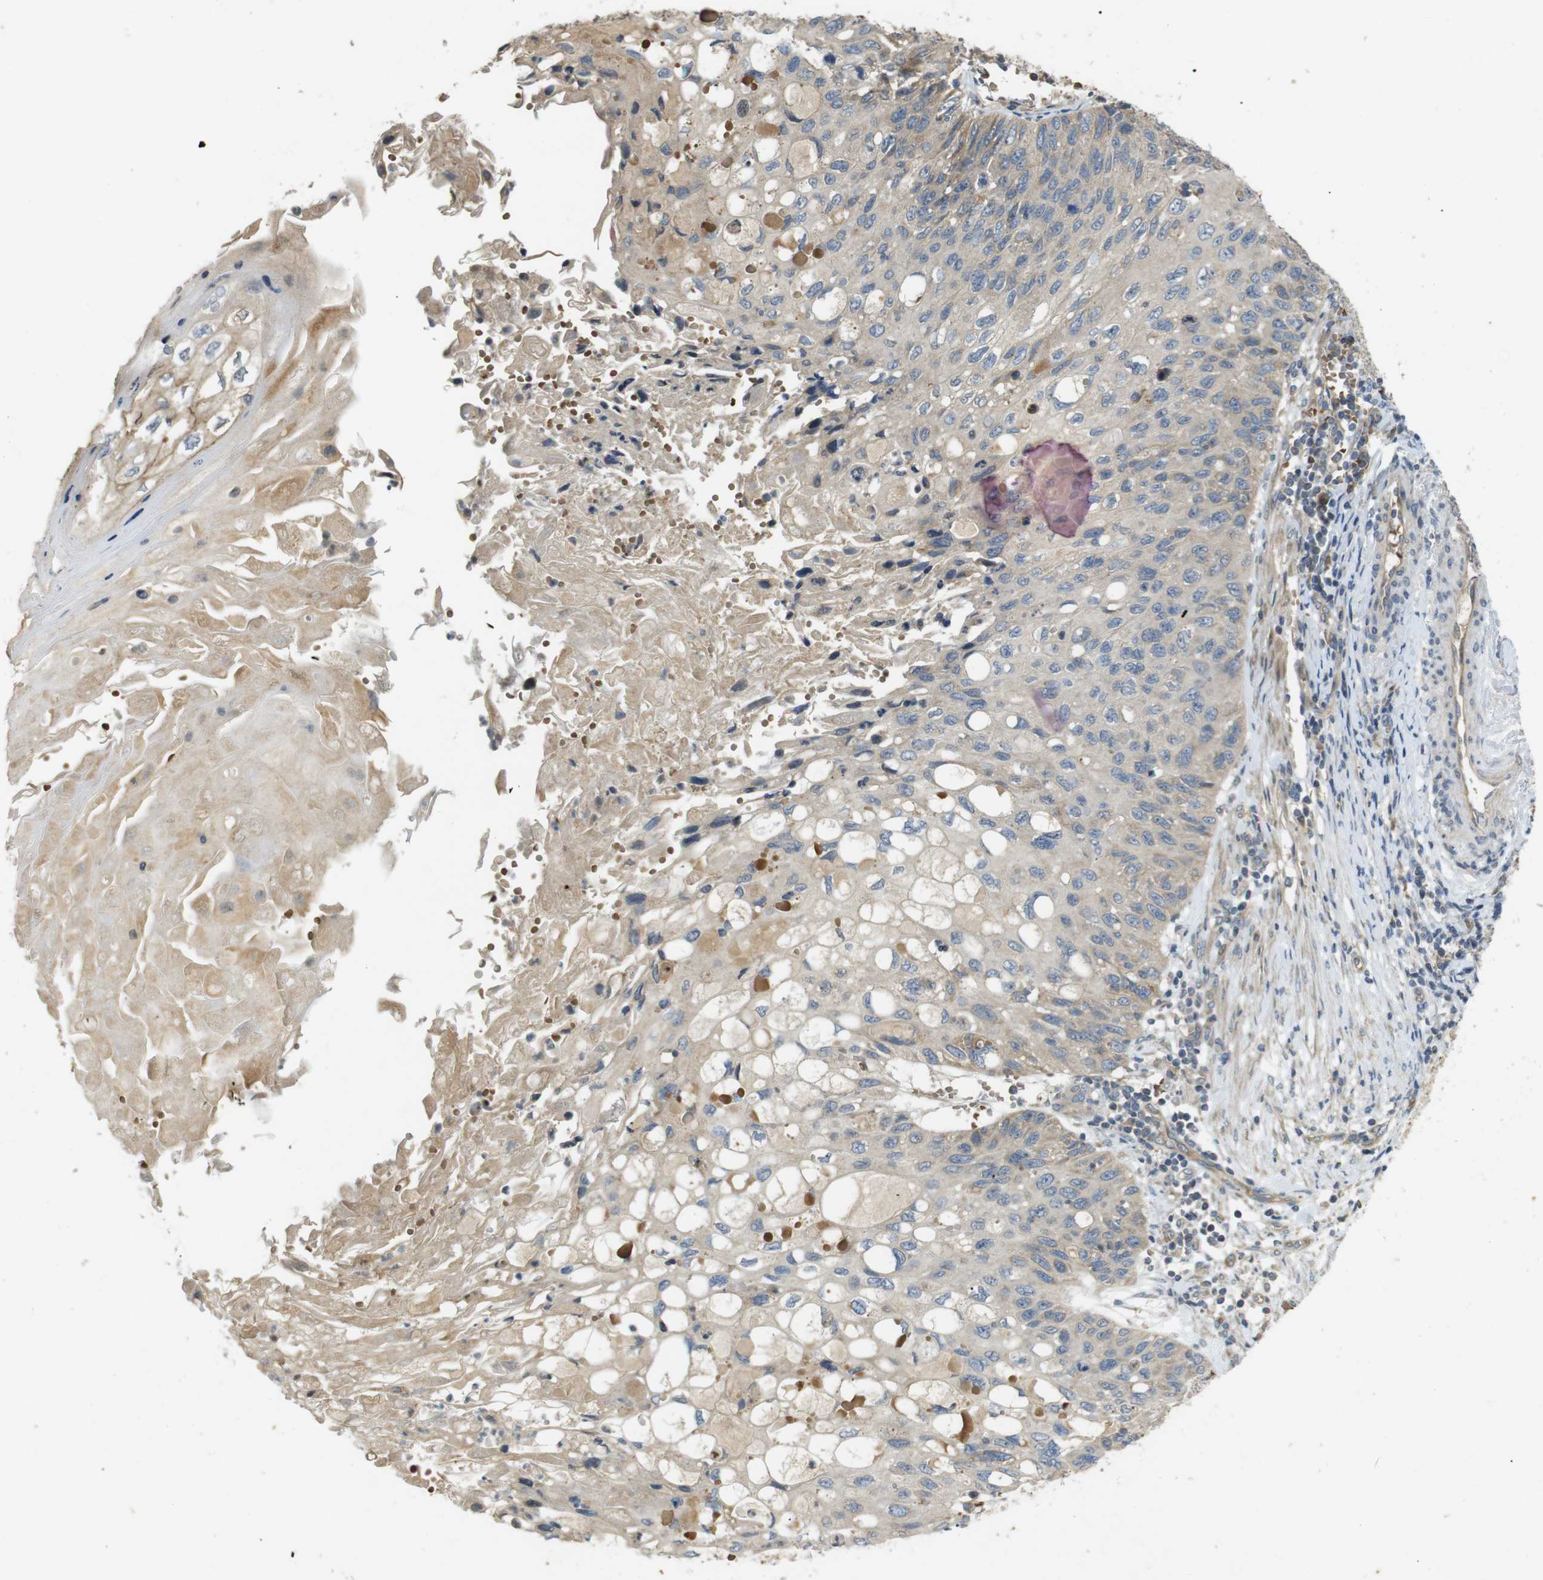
{"staining": {"intensity": "weak", "quantity": ">75%", "location": "cytoplasmic/membranous"}, "tissue": "cervical cancer", "cell_type": "Tumor cells", "image_type": "cancer", "snomed": [{"axis": "morphology", "description": "Squamous cell carcinoma, NOS"}, {"axis": "topography", "description": "Cervix"}], "caption": "Cervical cancer stained with a brown dye demonstrates weak cytoplasmic/membranous positive staining in approximately >75% of tumor cells.", "gene": "CLTC", "patient": {"sex": "female", "age": 70}}